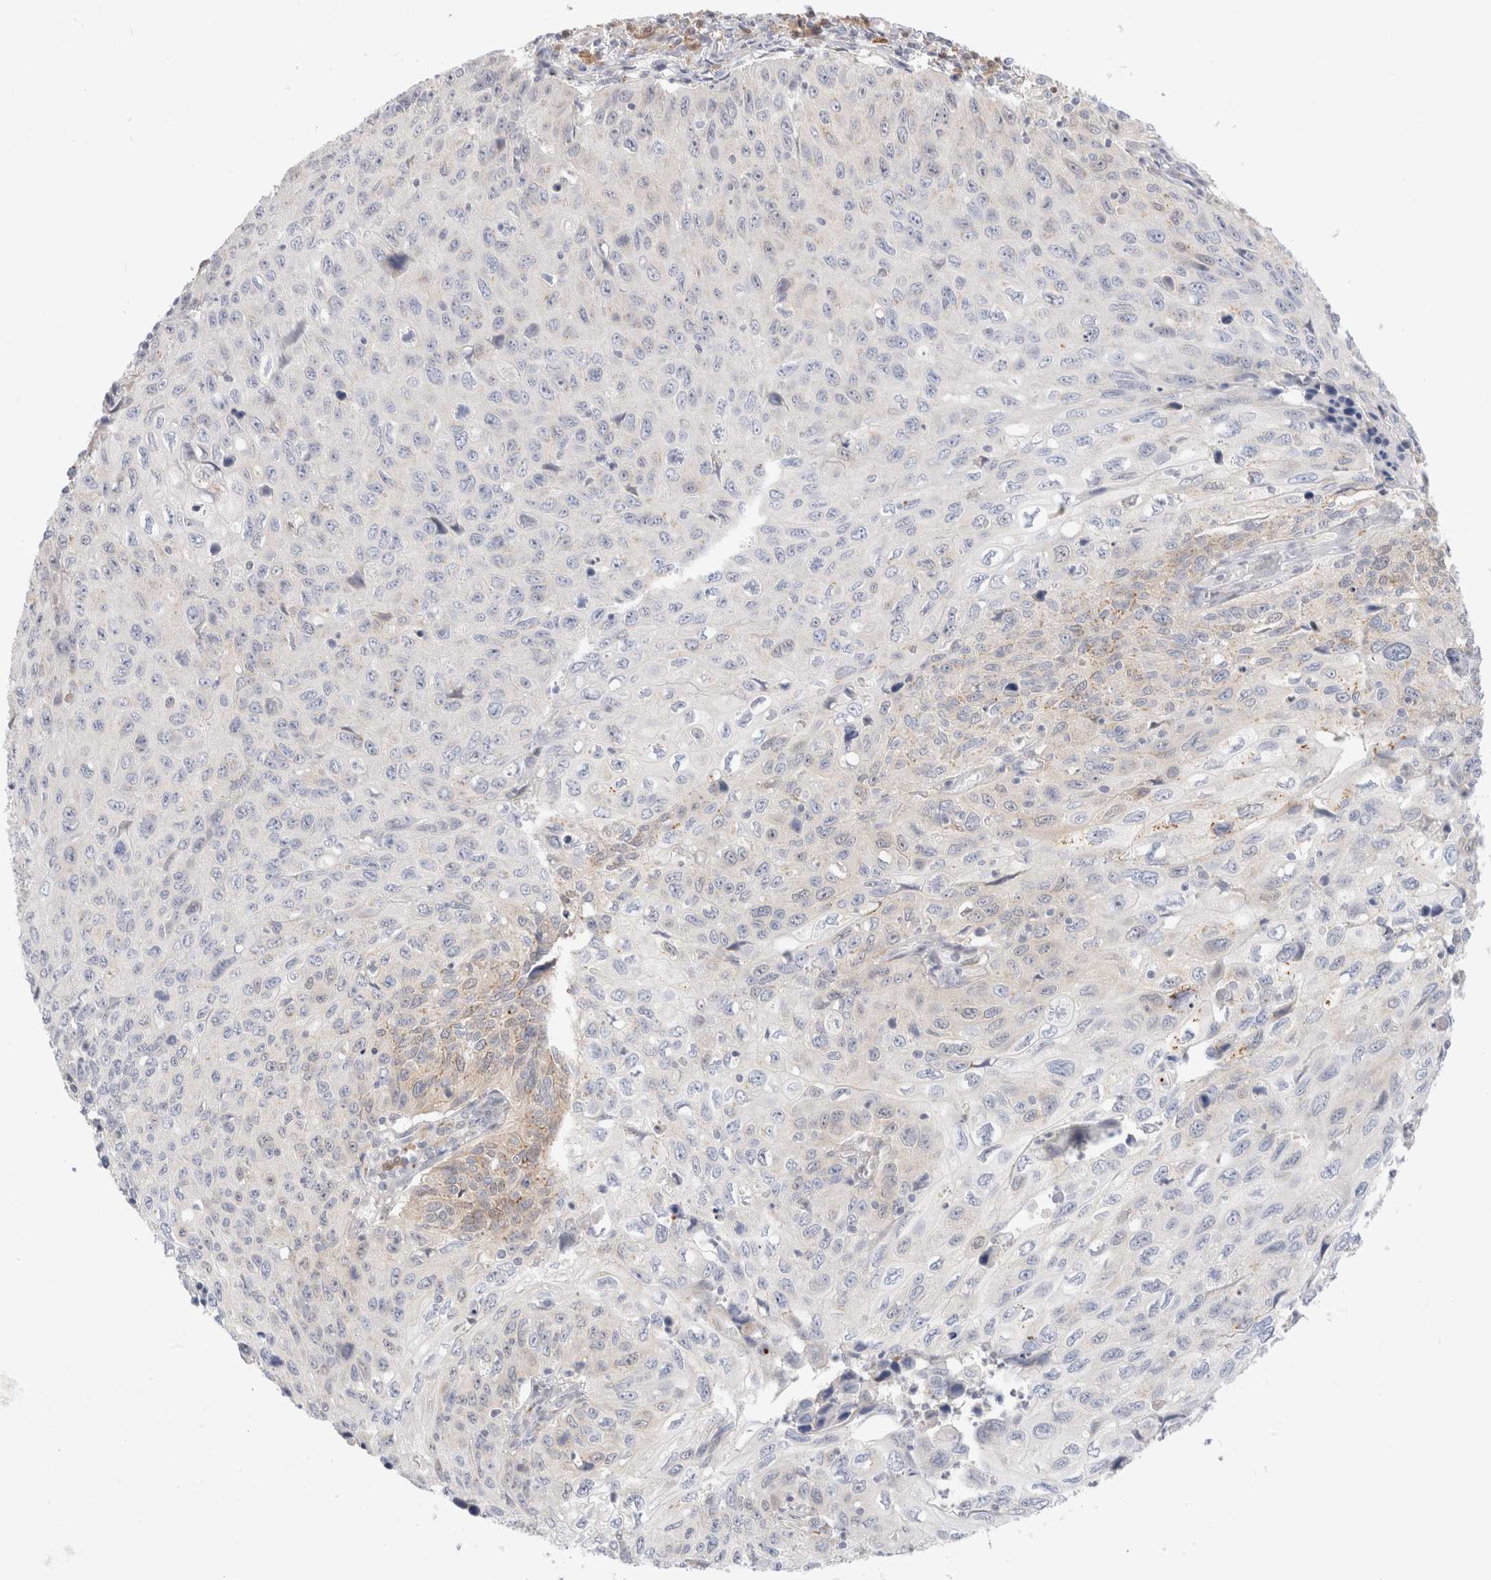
{"staining": {"intensity": "negative", "quantity": "none", "location": "none"}, "tissue": "cervical cancer", "cell_type": "Tumor cells", "image_type": "cancer", "snomed": [{"axis": "morphology", "description": "Squamous cell carcinoma, NOS"}, {"axis": "topography", "description": "Cervix"}], "caption": "Tumor cells are negative for protein expression in human squamous cell carcinoma (cervical). (Immunohistochemistry, brightfield microscopy, high magnification).", "gene": "EFCAB13", "patient": {"sex": "female", "age": 53}}